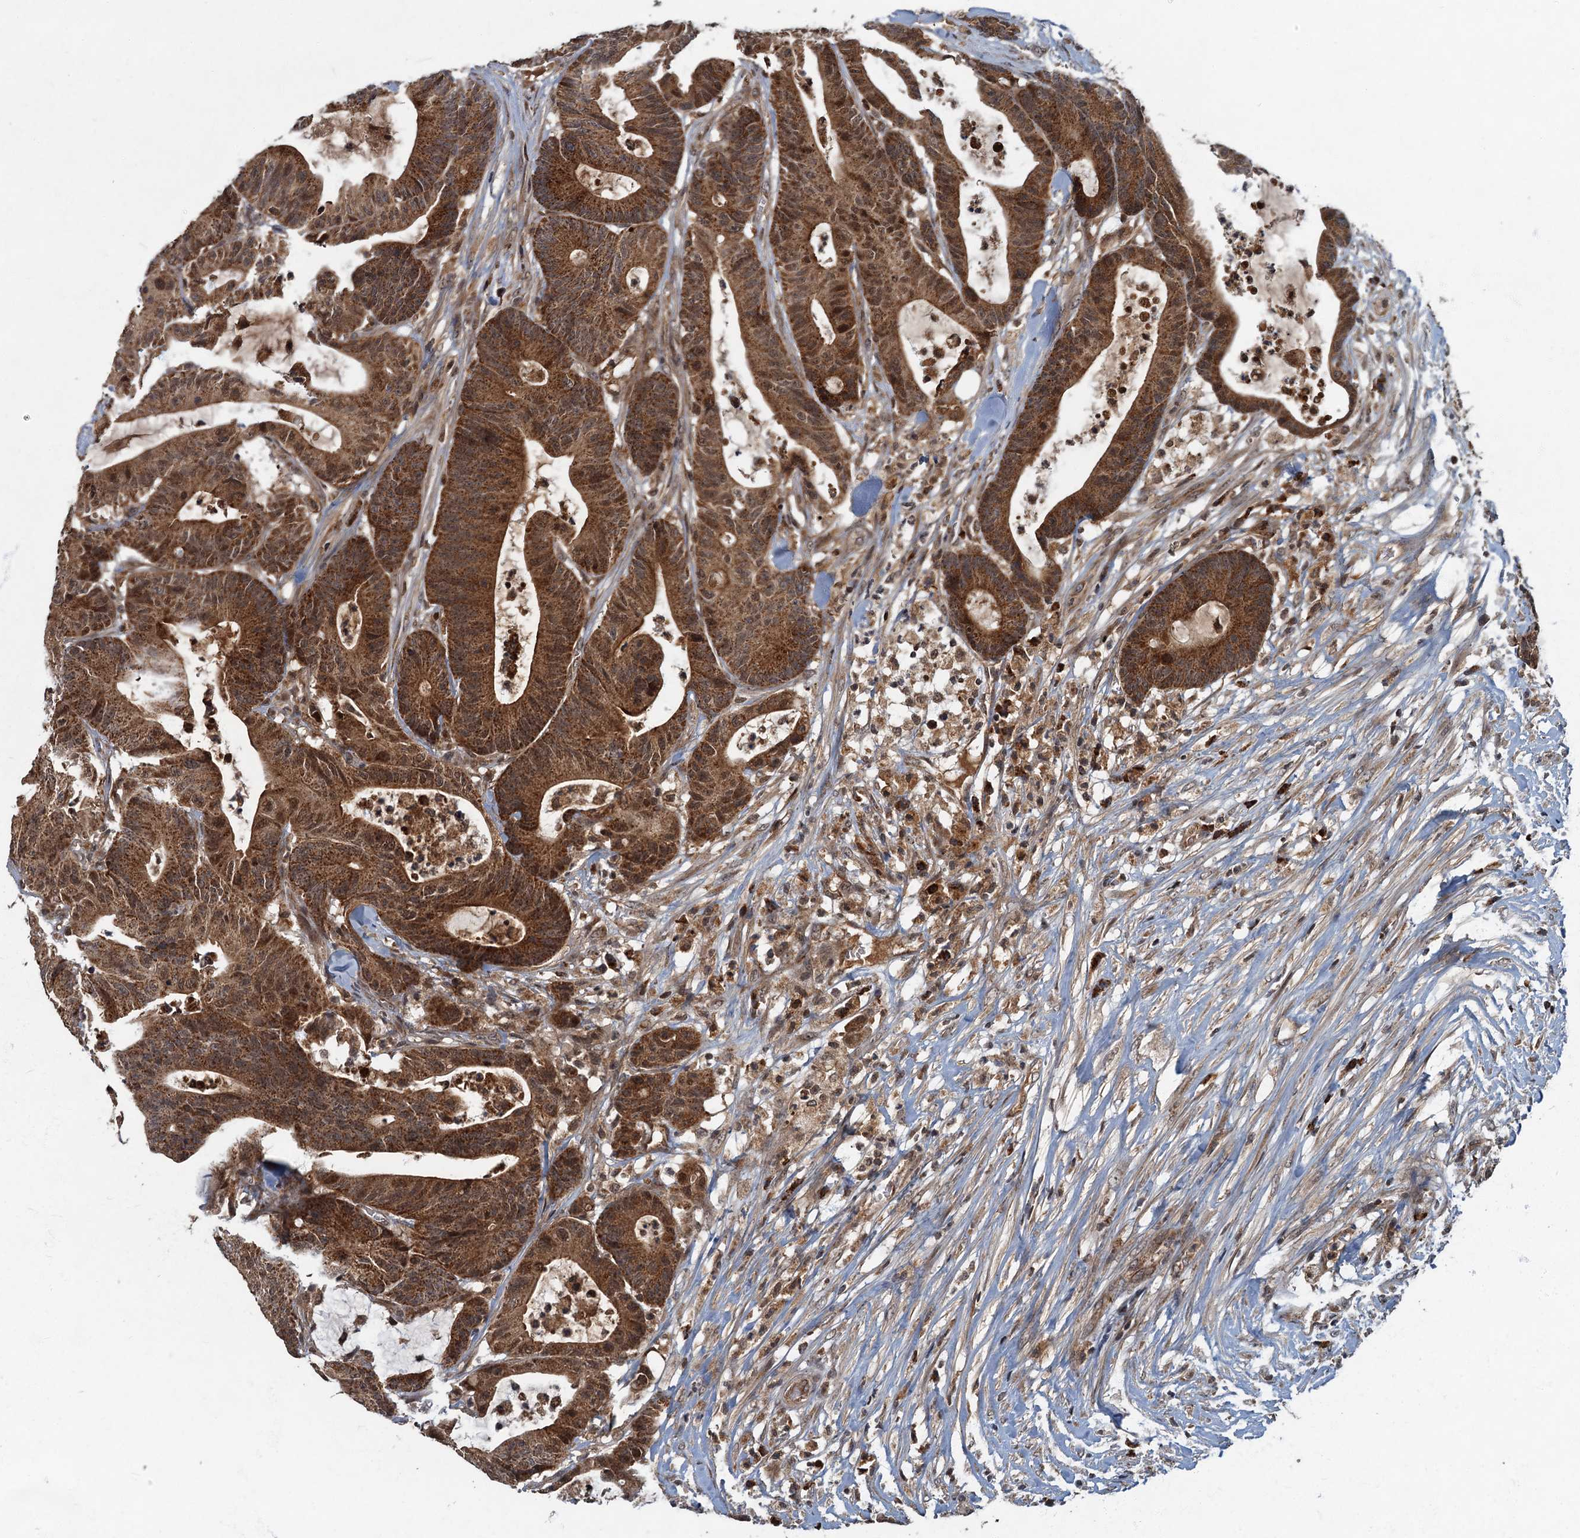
{"staining": {"intensity": "strong", "quantity": ">75%", "location": "cytoplasmic/membranous"}, "tissue": "colorectal cancer", "cell_type": "Tumor cells", "image_type": "cancer", "snomed": [{"axis": "morphology", "description": "Adenocarcinoma, NOS"}, {"axis": "topography", "description": "Colon"}], "caption": "An IHC image of neoplastic tissue is shown. Protein staining in brown highlights strong cytoplasmic/membranous positivity in colorectal cancer (adenocarcinoma) within tumor cells.", "gene": "SLC11A2", "patient": {"sex": "female", "age": 84}}